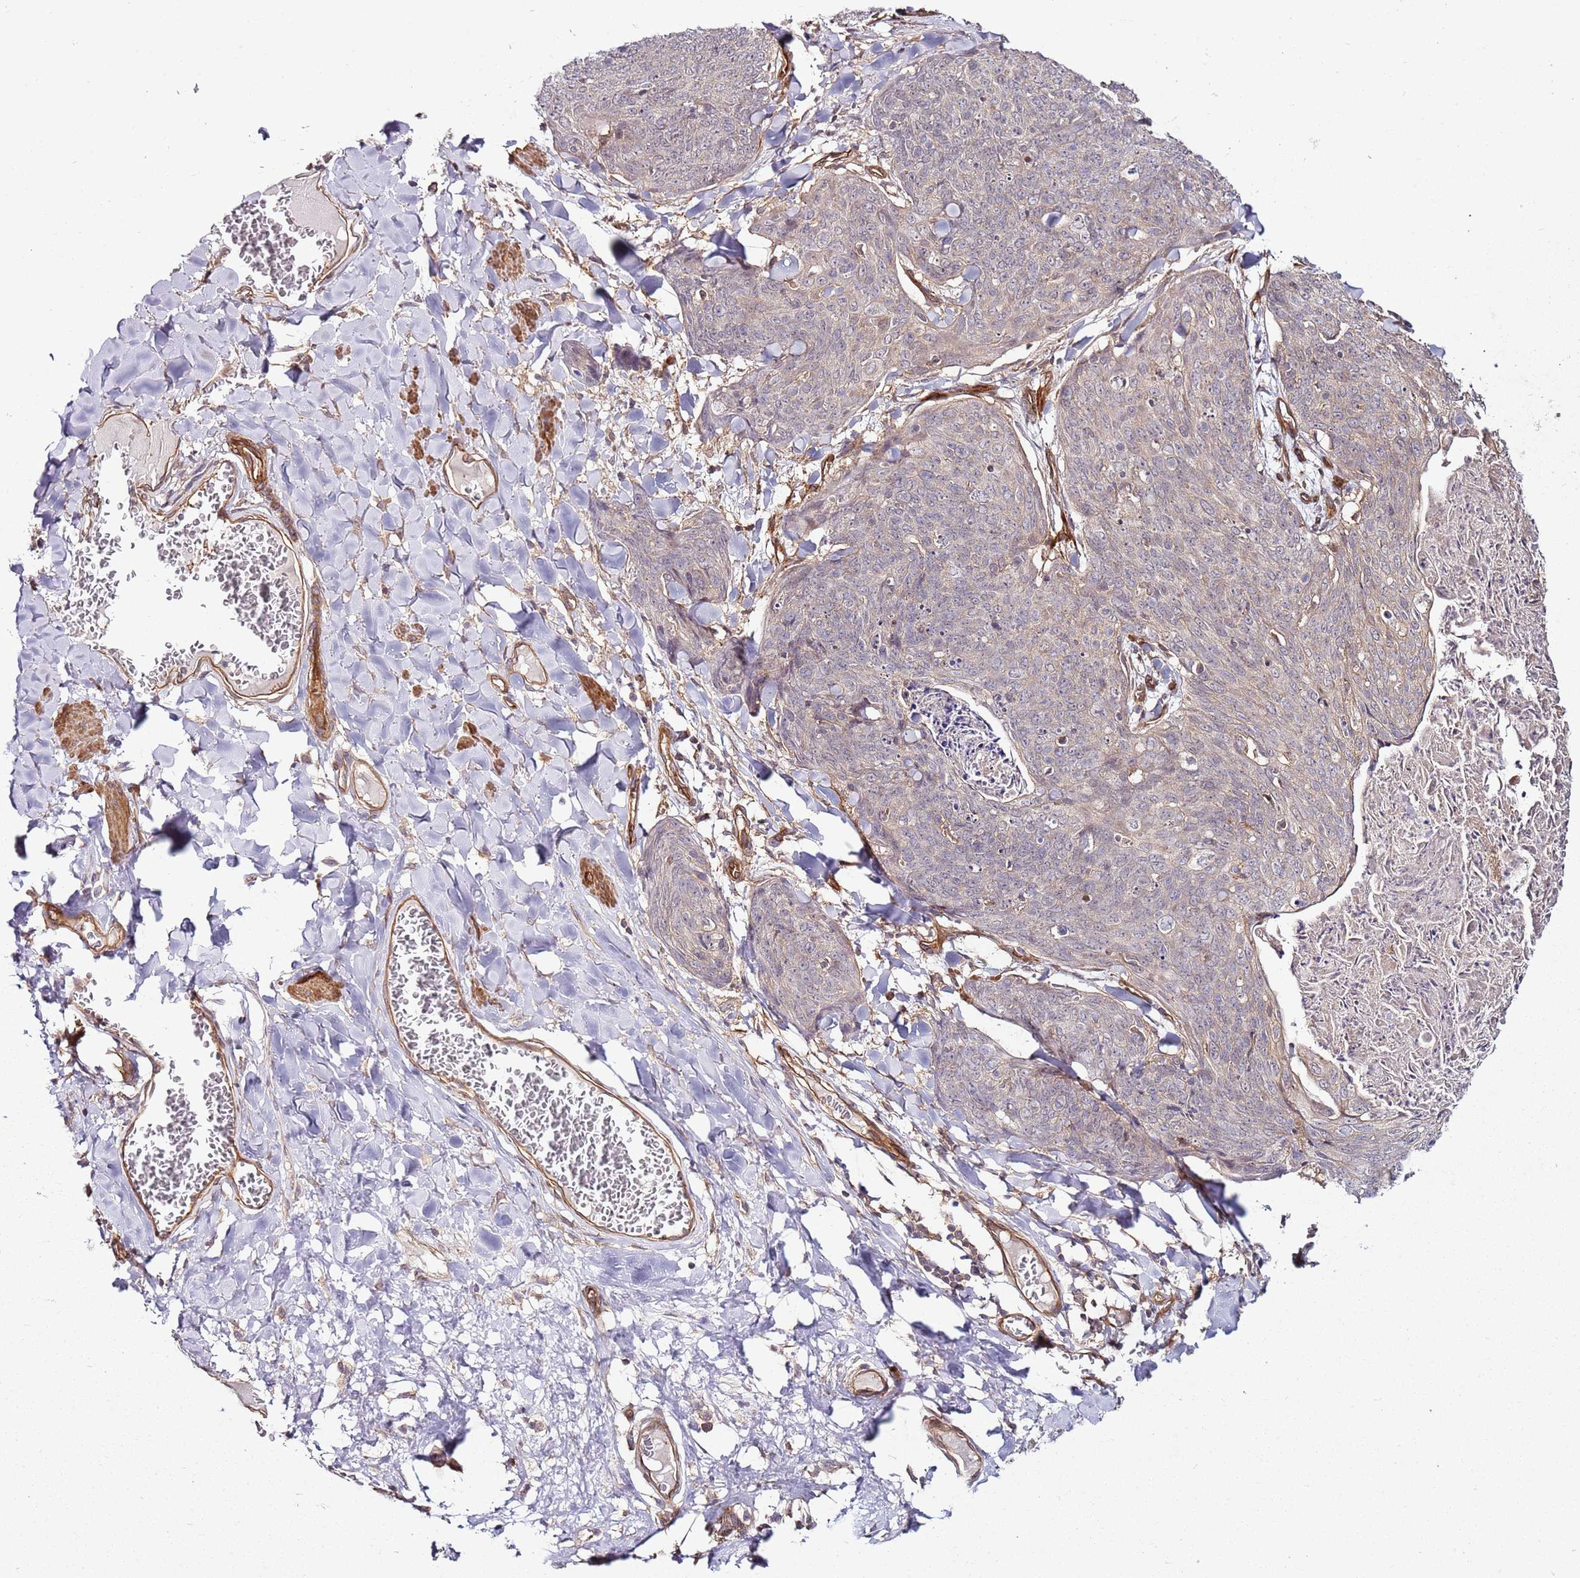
{"staining": {"intensity": "negative", "quantity": "none", "location": "none"}, "tissue": "skin cancer", "cell_type": "Tumor cells", "image_type": "cancer", "snomed": [{"axis": "morphology", "description": "Squamous cell carcinoma, NOS"}, {"axis": "topography", "description": "Skin"}, {"axis": "topography", "description": "Vulva"}], "caption": "IHC micrograph of neoplastic tissue: human skin cancer (squamous cell carcinoma) stained with DAB (3,3'-diaminobenzidine) displays no significant protein expression in tumor cells. Nuclei are stained in blue.", "gene": "CCNYL1", "patient": {"sex": "female", "age": 85}}